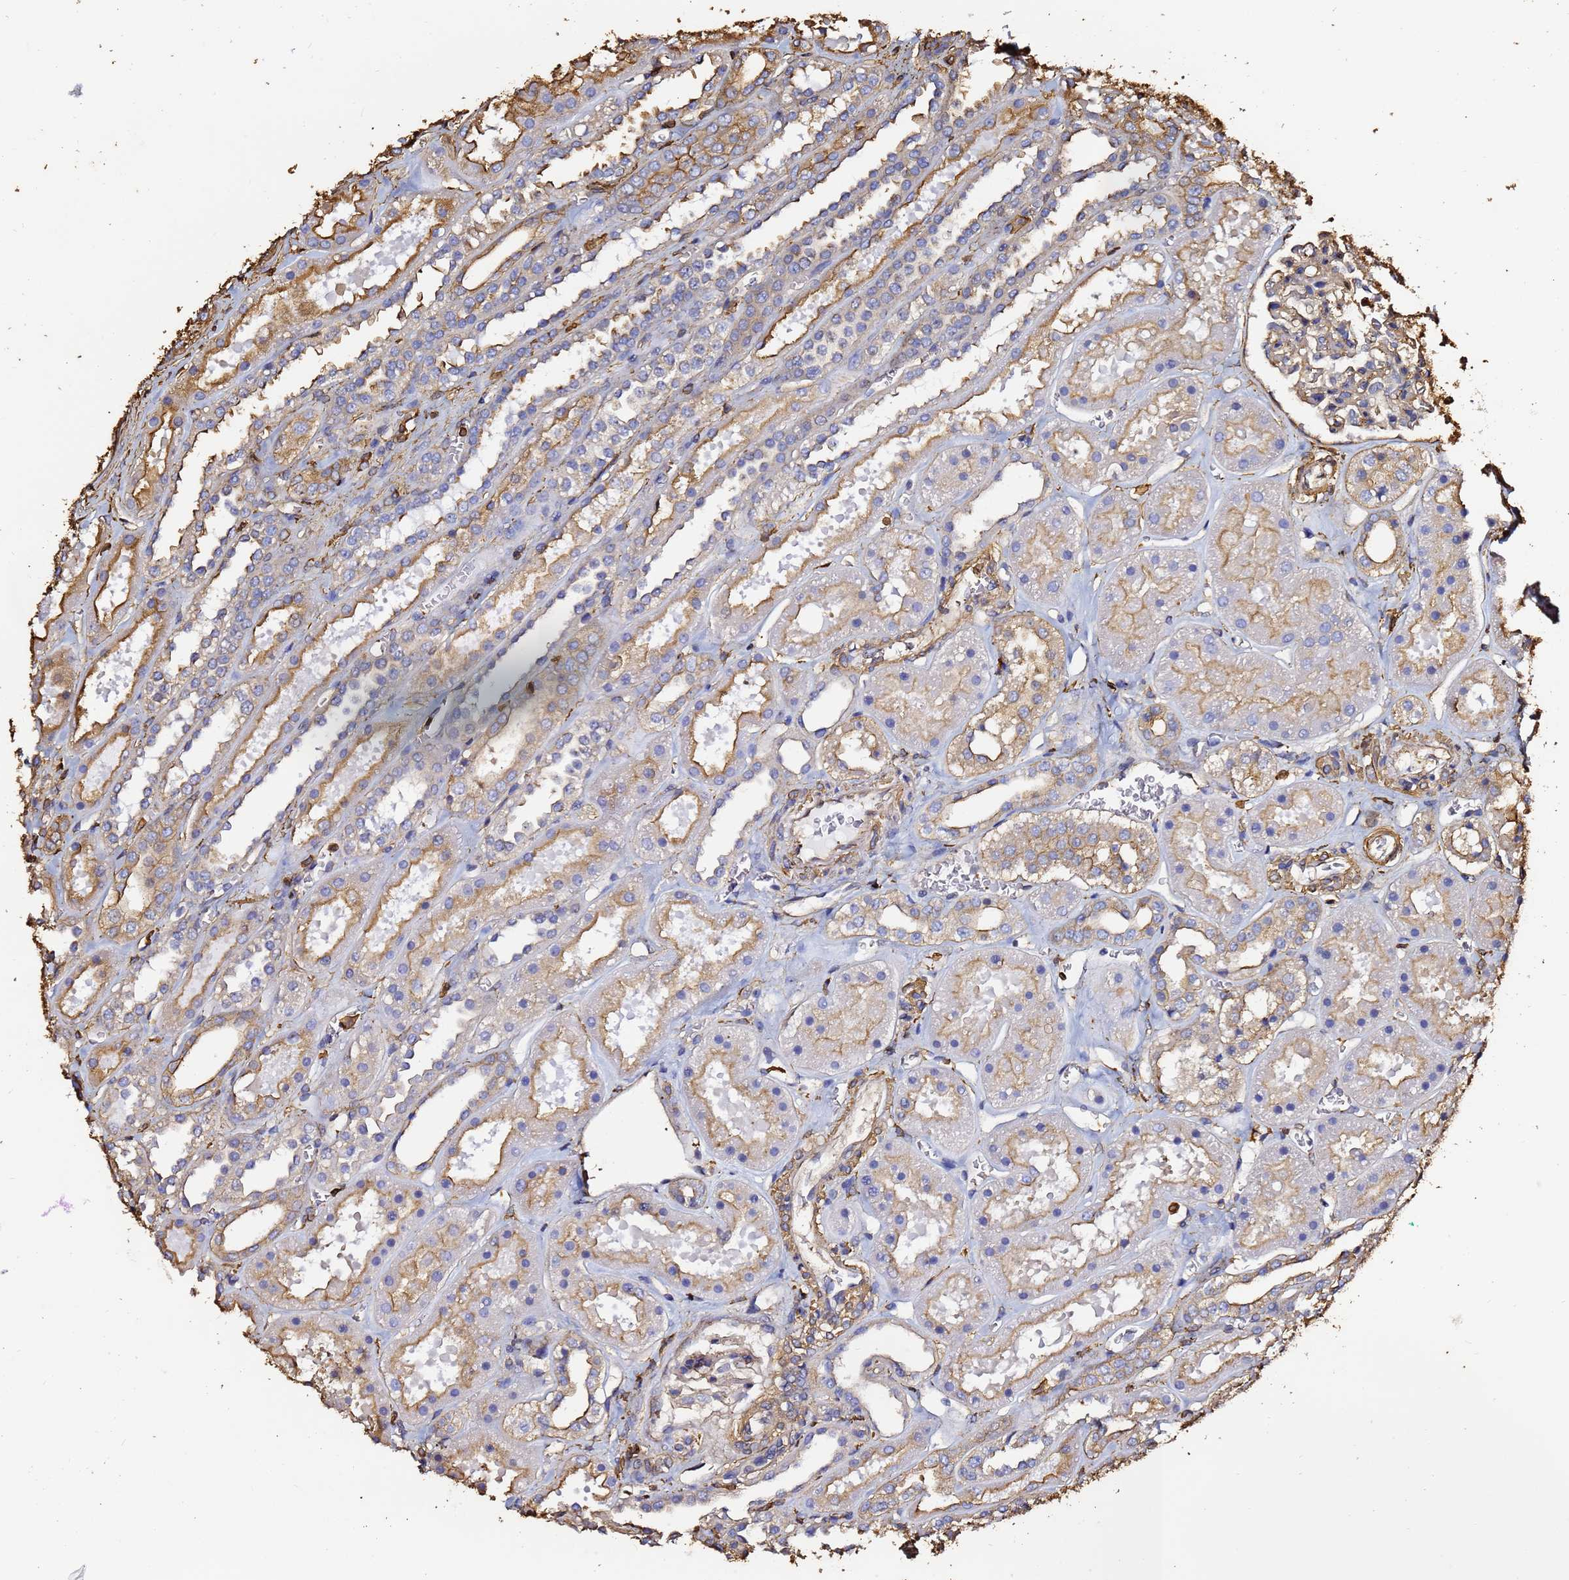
{"staining": {"intensity": "weak", "quantity": "25%-75%", "location": "cytoplasmic/membranous"}, "tissue": "kidney", "cell_type": "Cells in glomeruli", "image_type": "normal", "snomed": [{"axis": "morphology", "description": "Normal tissue, NOS"}, {"axis": "topography", "description": "Kidney"}], "caption": "A low amount of weak cytoplasmic/membranous staining is present in approximately 25%-75% of cells in glomeruli in benign kidney. Immunohistochemistry (ihc) stains the protein of interest in brown and the nuclei are stained blue.", "gene": "ACTA1", "patient": {"sex": "female", "age": 41}}